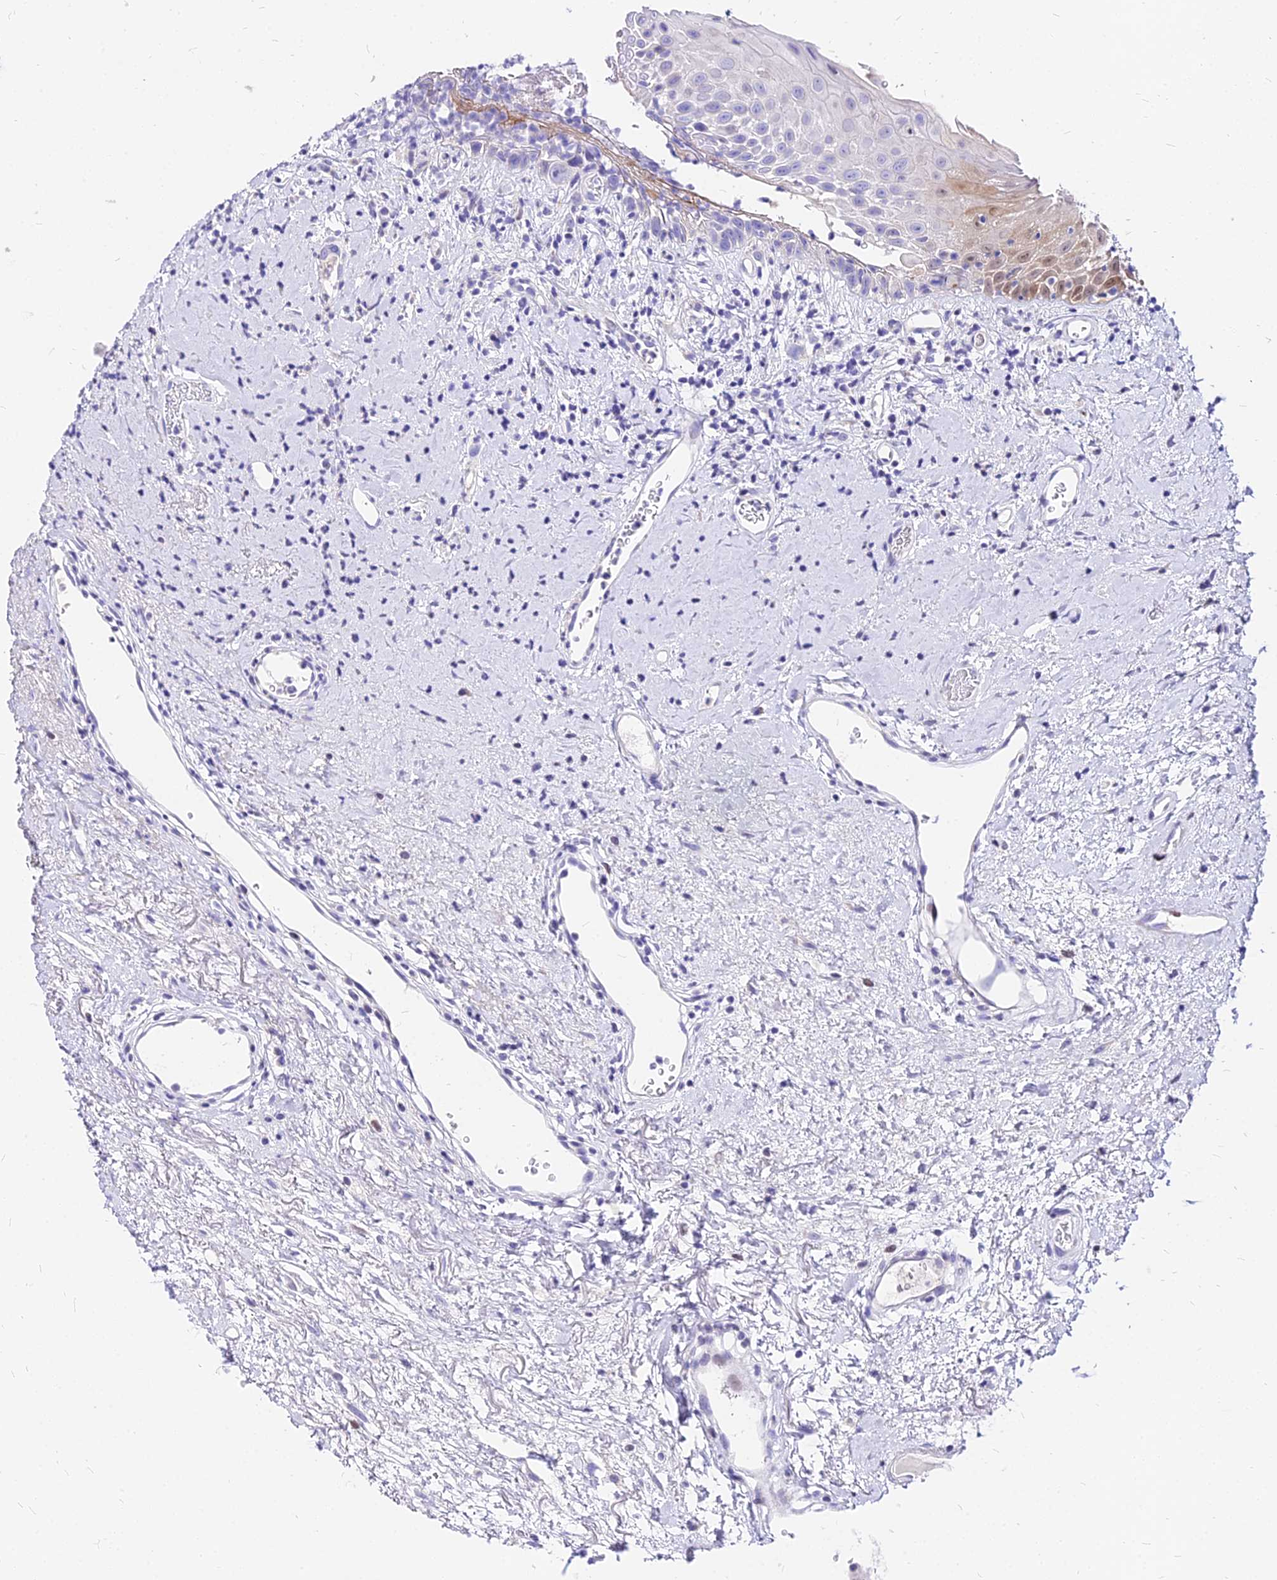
{"staining": {"intensity": "weak", "quantity": "<25%", "location": "cytoplasmic/membranous"}, "tissue": "oral mucosa", "cell_type": "Squamous epithelial cells", "image_type": "normal", "snomed": [{"axis": "morphology", "description": "Normal tissue, NOS"}, {"axis": "topography", "description": "Oral tissue"}], "caption": "A high-resolution histopathology image shows immunohistochemistry (IHC) staining of benign oral mucosa, which reveals no significant positivity in squamous epithelial cells.", "gene": "CARD18", "patient": {"sex": "female", "age": 76}}